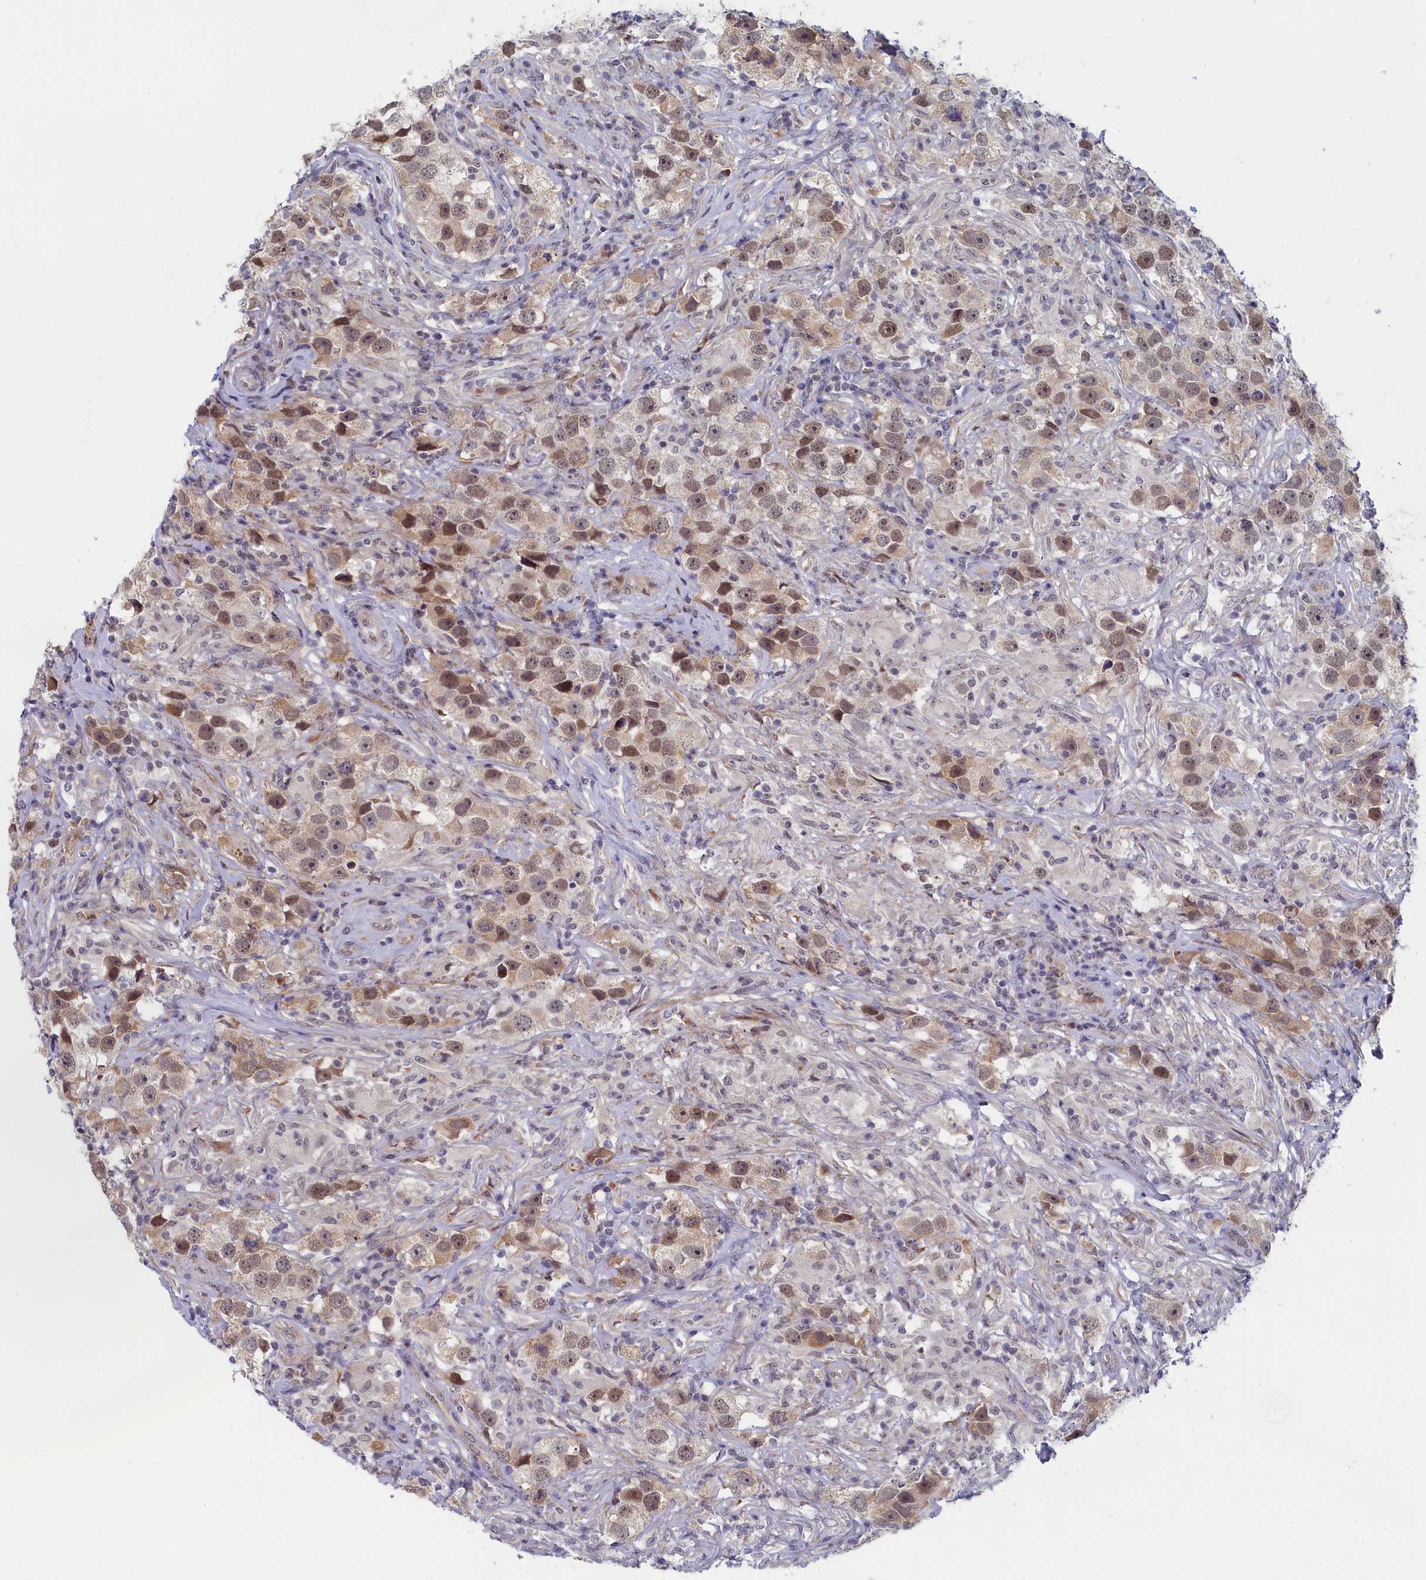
{"staining": {"intensity": "weak", "quantity": "25%-75%", "location": "nuclear"}, "tissue": "testis cancer", "cell_type": "Tumor cells", "image_type": "cancer", "snomed": [{"axis": "morphology", "description": "Seminoma, NOS"}, {"axis": "topography", "description": "Testis"}], "caption": "Tumor cells show low levels of weak nuclear positivity in about 25%-75% of cells in human testis cancer.", "gene": "DNAJC17", "patient": {"sex": "male", "age": 49}}